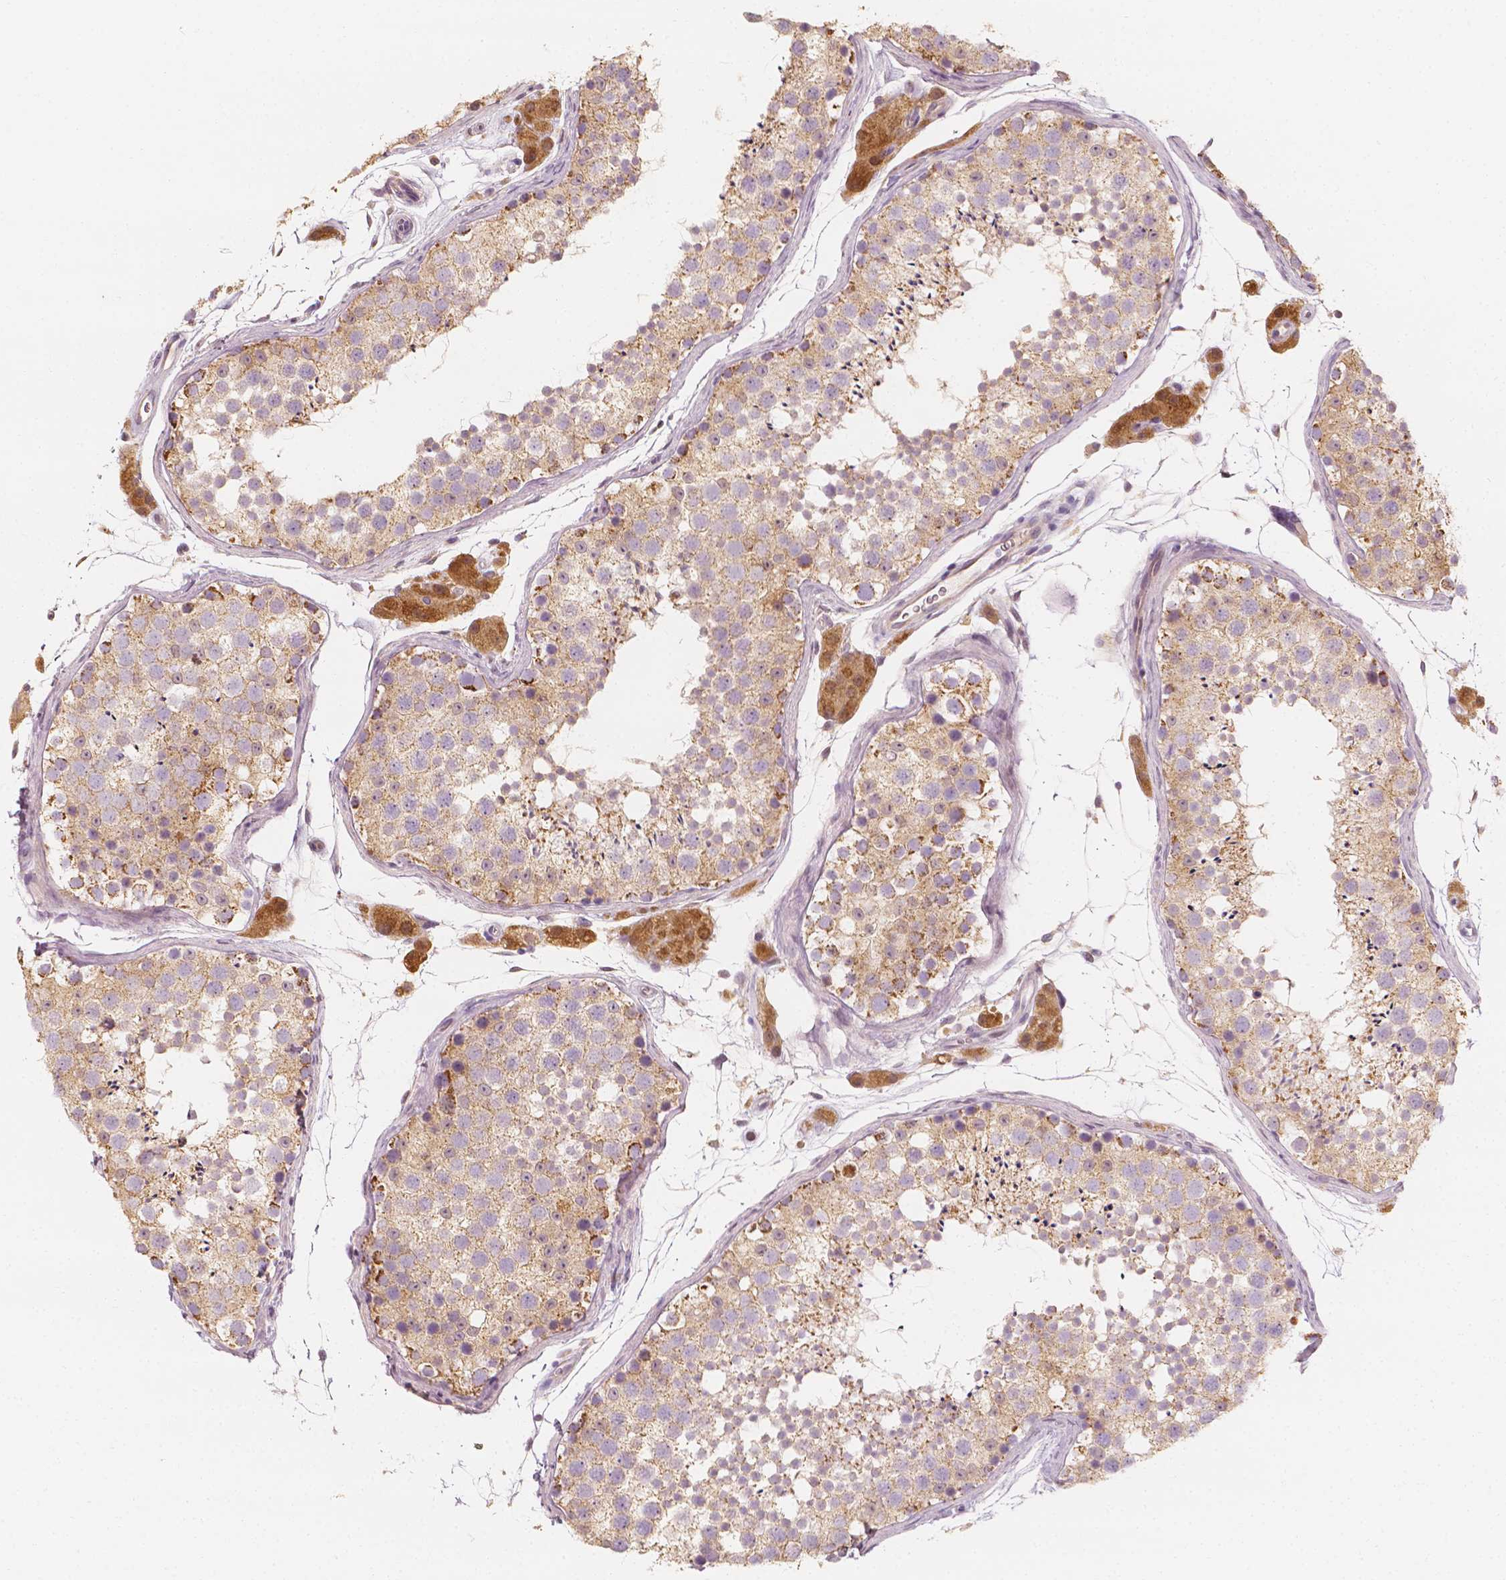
{"staining": {"intensity": "weak", "quantity": "<25%", "location": "cytoplasmic/membranous"}, "tissue": "testis", "cell_type": "Cells in seminiferous ducts", "image_type": "normal", "snomed": [{"axis": "morphology", "description": "Normal tissue, NOS"}, {"axis": "topography", "description": "Testis"}], "caption": "The photomicrograph displays no significant positivity in cells in seminiferous ducts of testis.", "gene": "SHPK", "patient": {"sex": "male", "age": 41}}